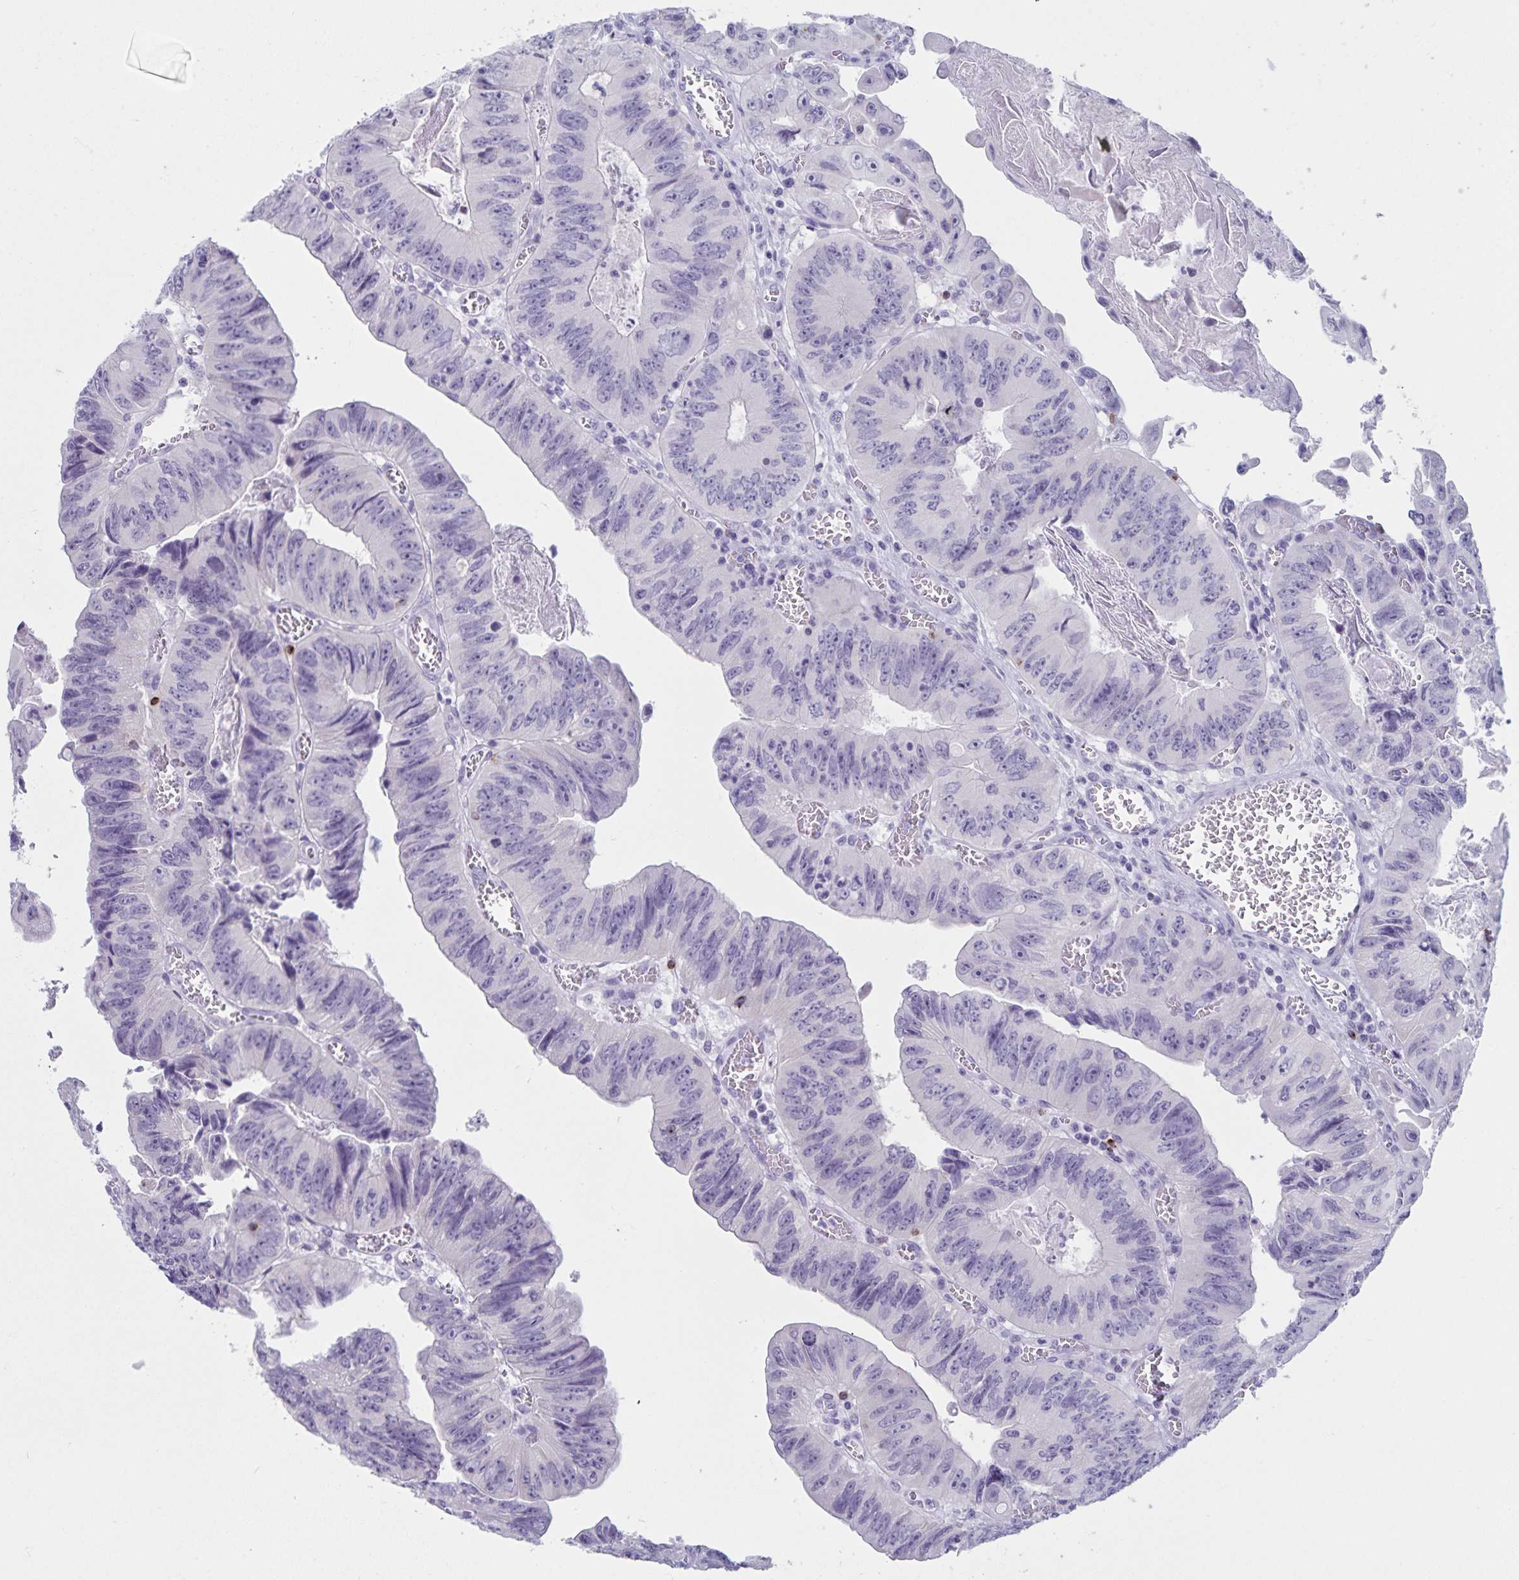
{"staining": {"intensity": "negative", "quantity": "none", "location": "none"}, "tissue": "colorectal cancer", "cell_type": "Tumor cells", "image_type": "cancer", "snomed": [{"axis": "morphology", "description": "Adenocarcinoma, NOS"}, {"axis": "topography", "description": "Colon"}], "caption": "The image exhibits no significant expression in tumor cells of adenocarcinoma (colorectal). The staining was performed using DAB to visualize the protein expression in brown, while the nuclei were stained in blue with hematoxylin (Magnification: 20x).", "gene": "GNLY", "patient": {"sex": "female", "age": 84}}